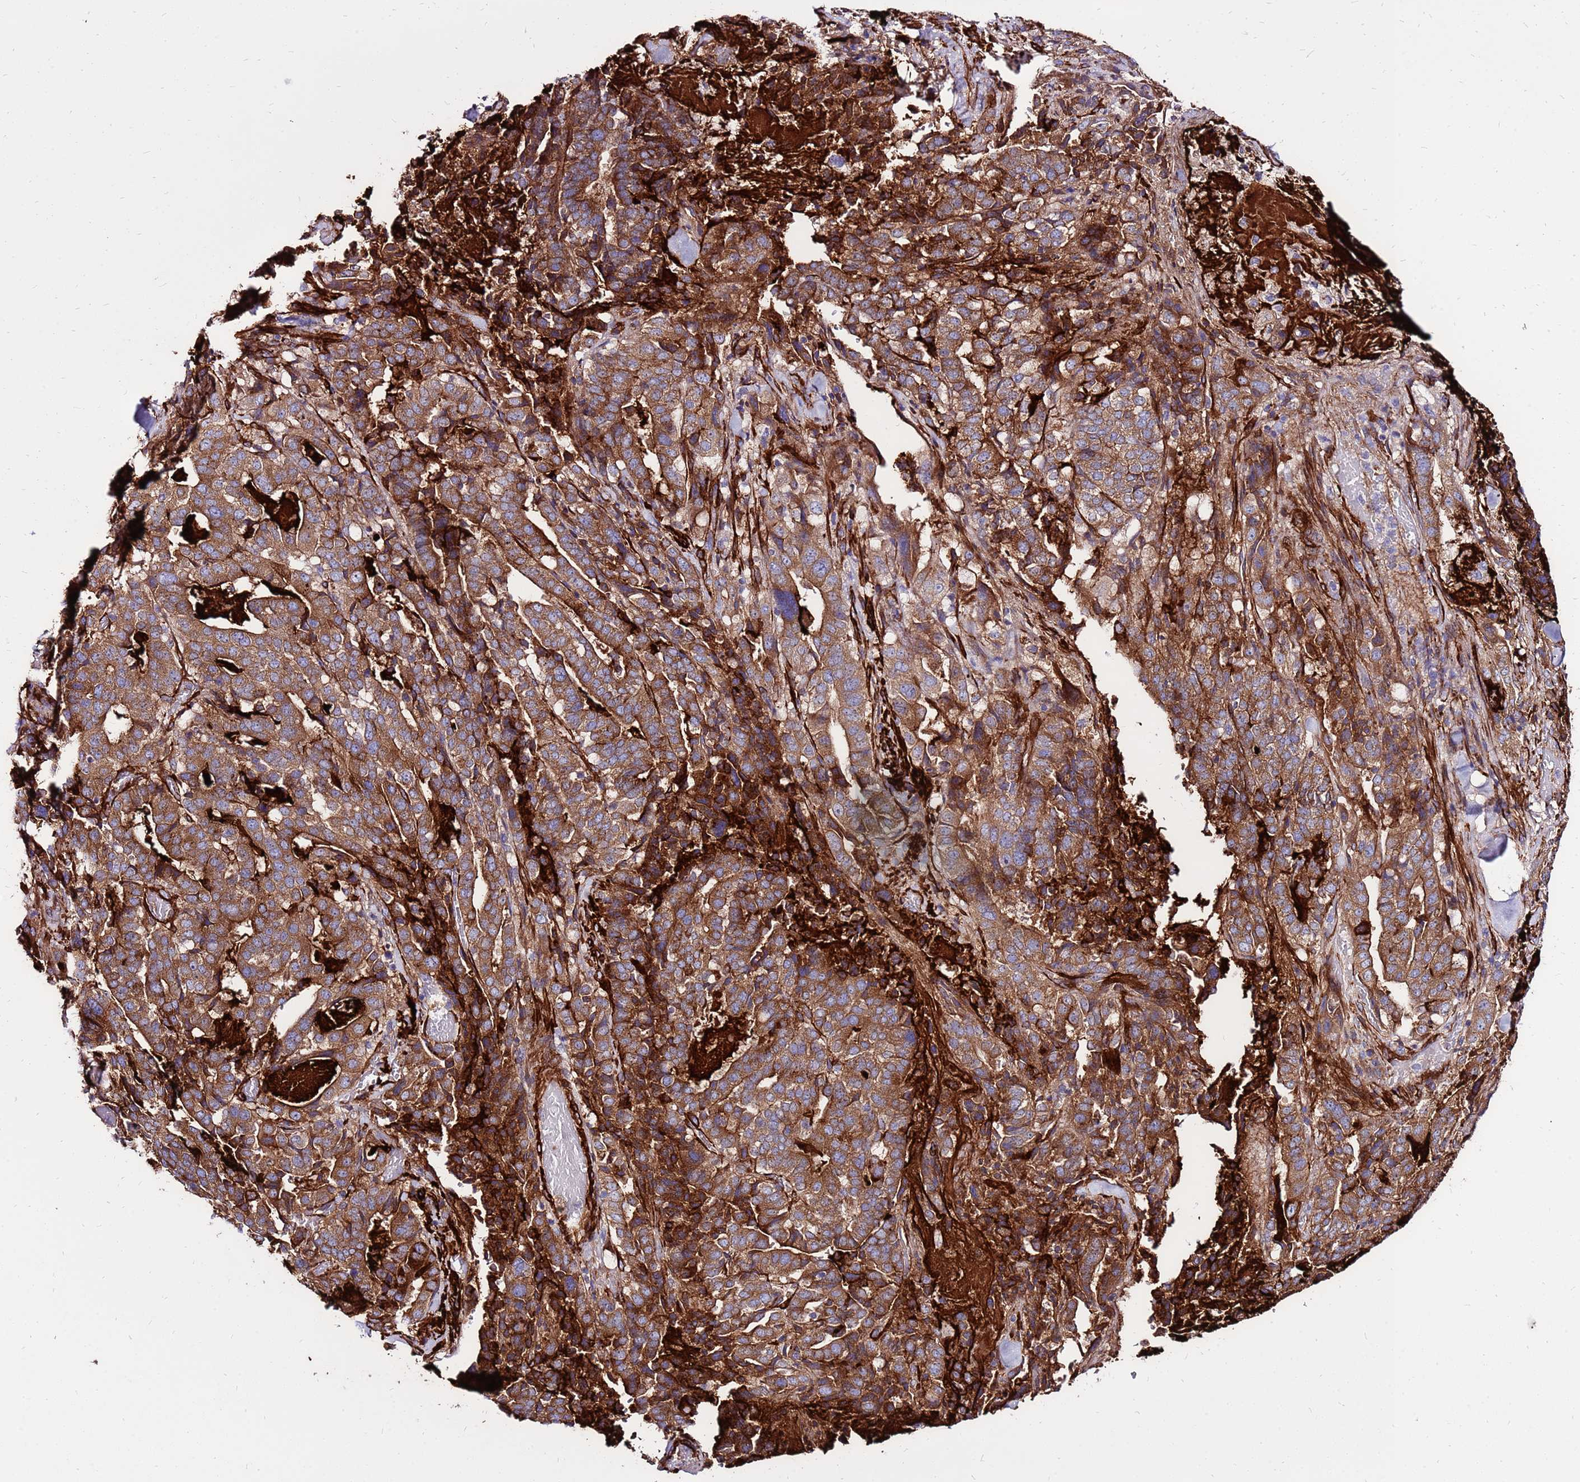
{"staining": {"intensity": "moderate", "quantity": ">75%", "location": "cytoplasmic/membranous"}, "tissue": "stomach cancer", "cell_type": "Tumor cells", "image_type": "cancer", "snomed": [{"axis": "morphology", "description": "Adenocarcinoma, NOS"}, {"axis": "topography", "description": "Stomach"}], "caption": "An image showing moderate cytoplasmic/membranous positivity in approximately >75% of tumor cells in adenocarcinoma (stomach), as visualized by brown immunohistochemical staining.", "gene": "EI24", "patient": {"sex": "male", "age": 48}}